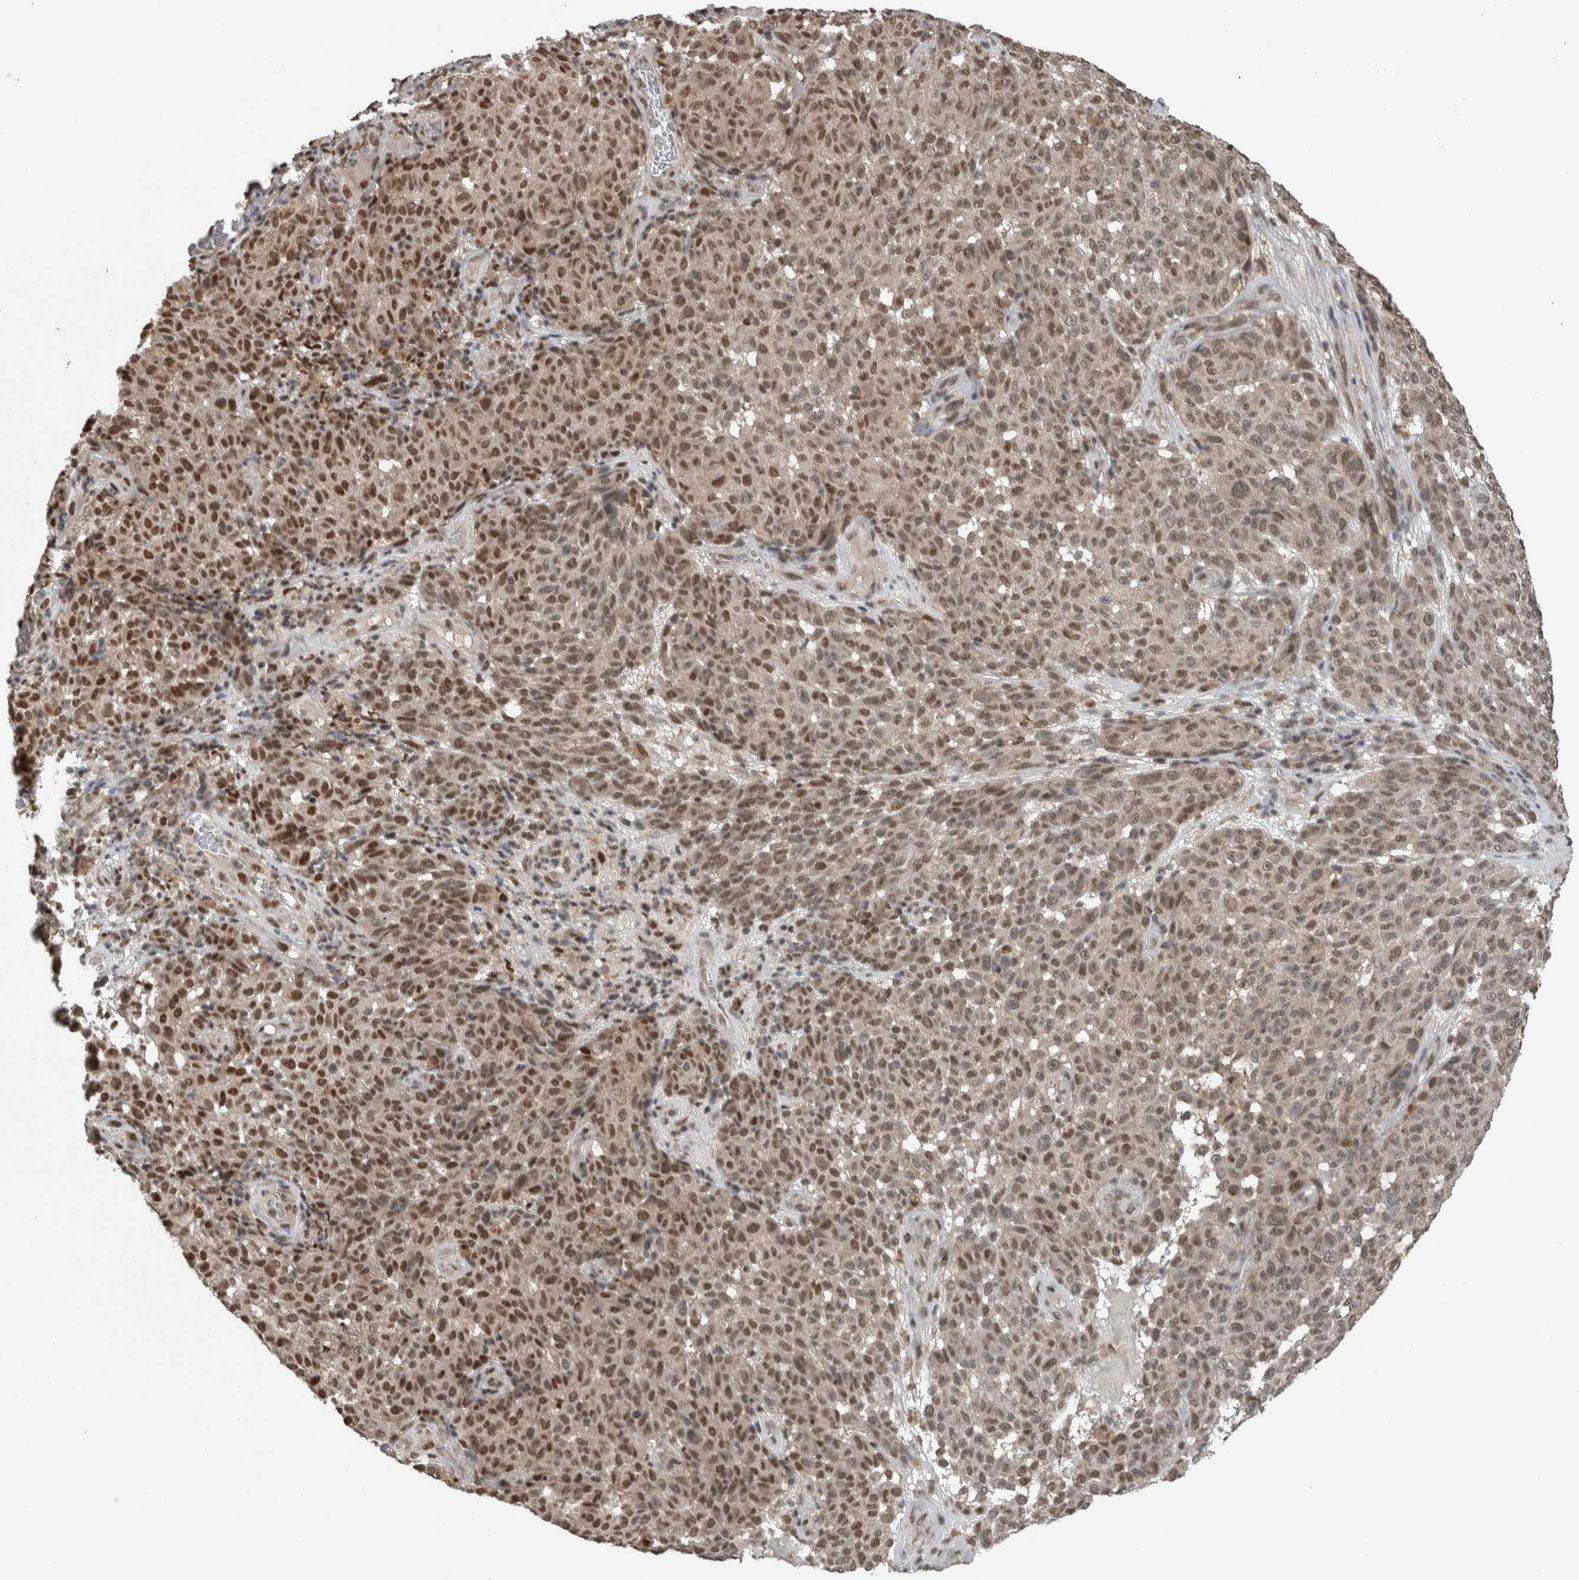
{"staining": {"intensity": "moderate", "quantity": ">75%", "location": "nuclear"}, "tissue": "melanoma", "cell_type": "Tumor cells", "image_type": "cancer", "snomed": [{"axis": "morphology", "description": "Malignant melanoma, NOS"}, {"axis": "topography", "description": "Skin"}], "caption": "Malignant melanoma was stained to show a protein in brown. There is medium levels of moderate nuclear staining in approximately >75% of tumor cells.", "gene": "SPAG7", "patient": {"sex": "female", "age": 82}}